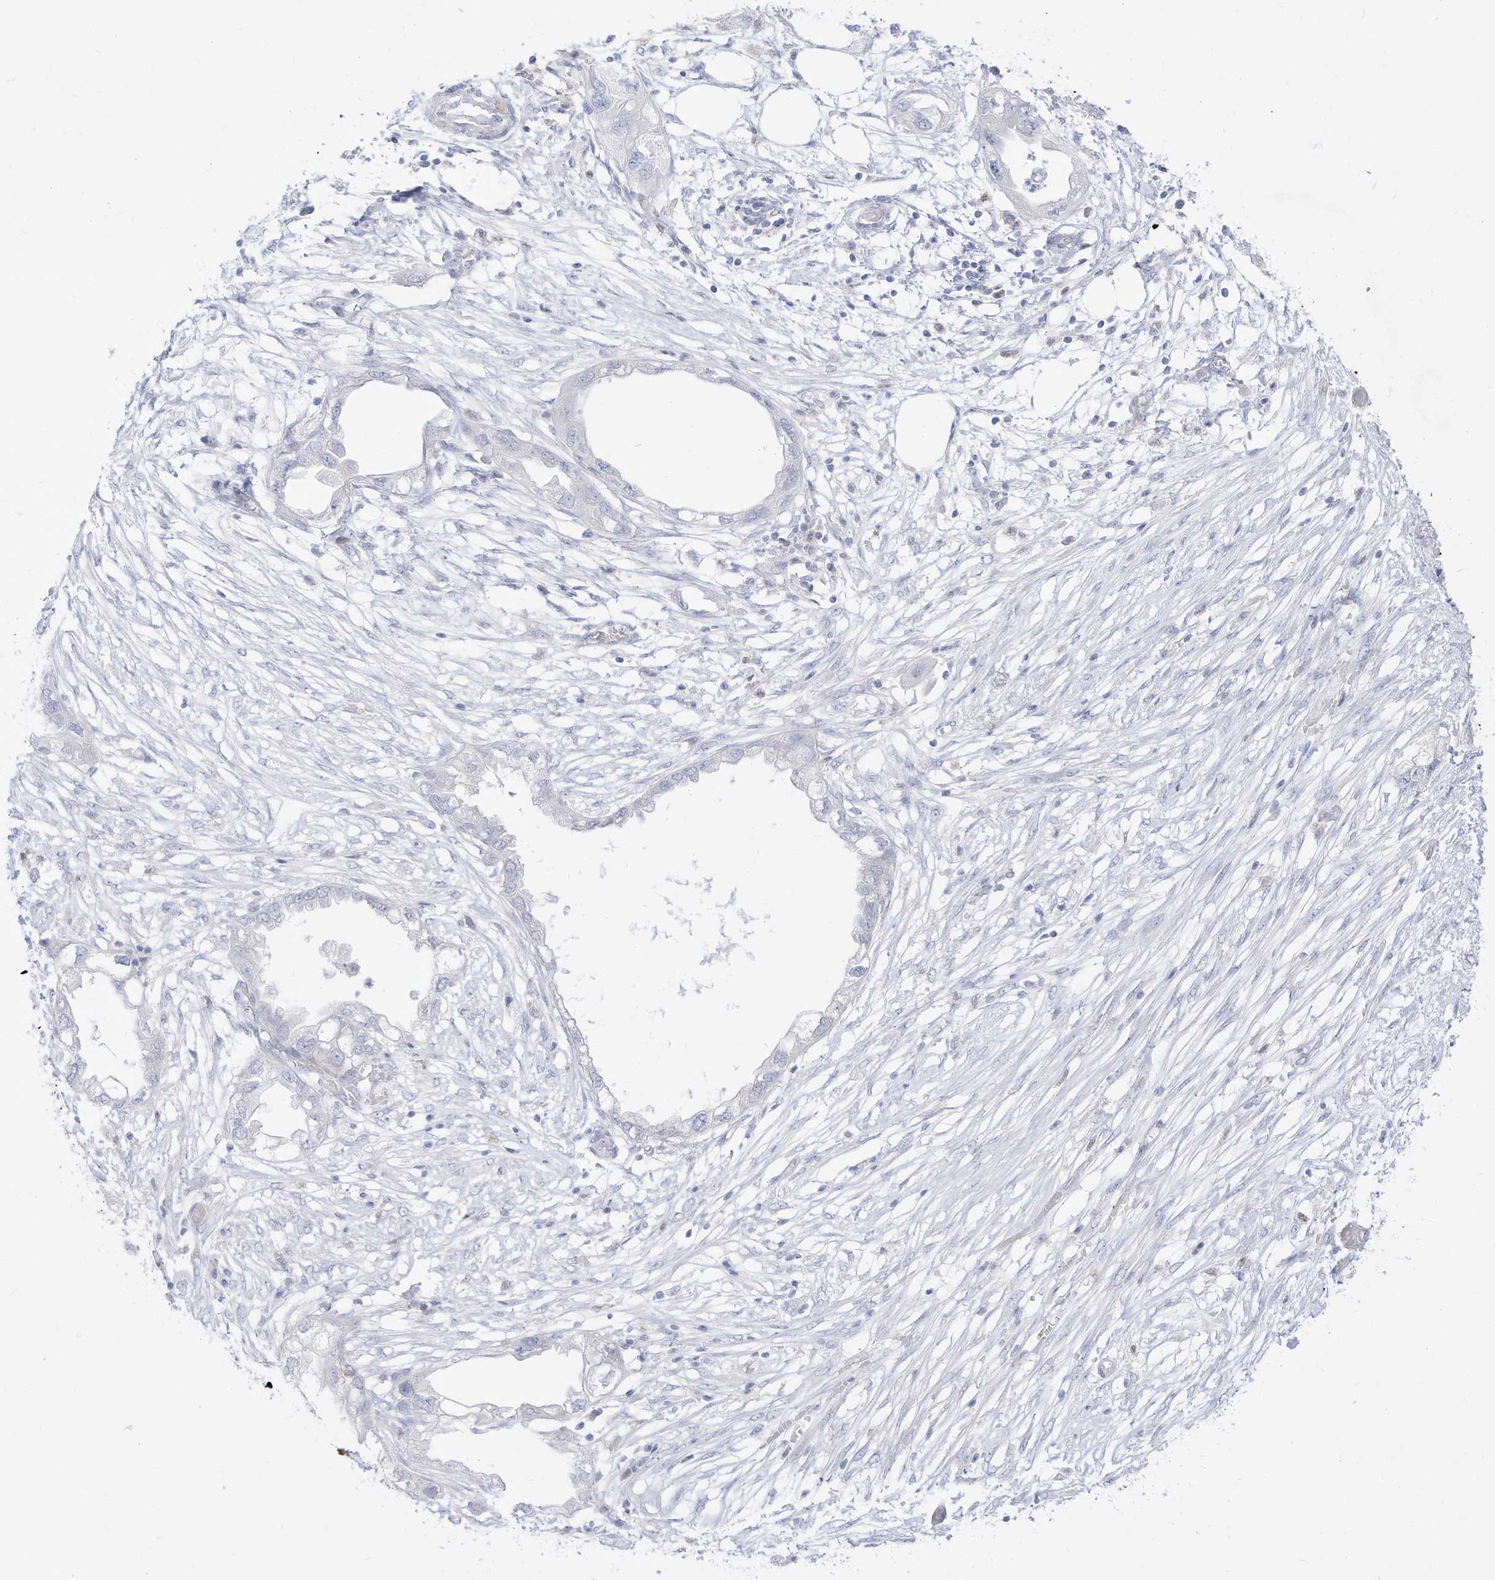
{"staining": {"intensity": "negative", "quantity": "none", "location": "none"}, "tissue": "endometrial cancer", "cell_type": "Tumor cells", "image_type": "cancer", "snomed": [{"axis": "morphology", "description": "Adenocarcinoma, NOS"}, {"axis": "morphology", "description": "Adenocarcinoma, metastatic, NOS"}, {"axis": "topography", "description": "Adipose tissue"}, {"axis": "topography", "description": "Endometrium"}], "caption": "The photomicrograph exhibits no staining of tumor cells in endometrial cancer.", "gene": "DMKN", "patient": {"sex": "female", "age": 67}}